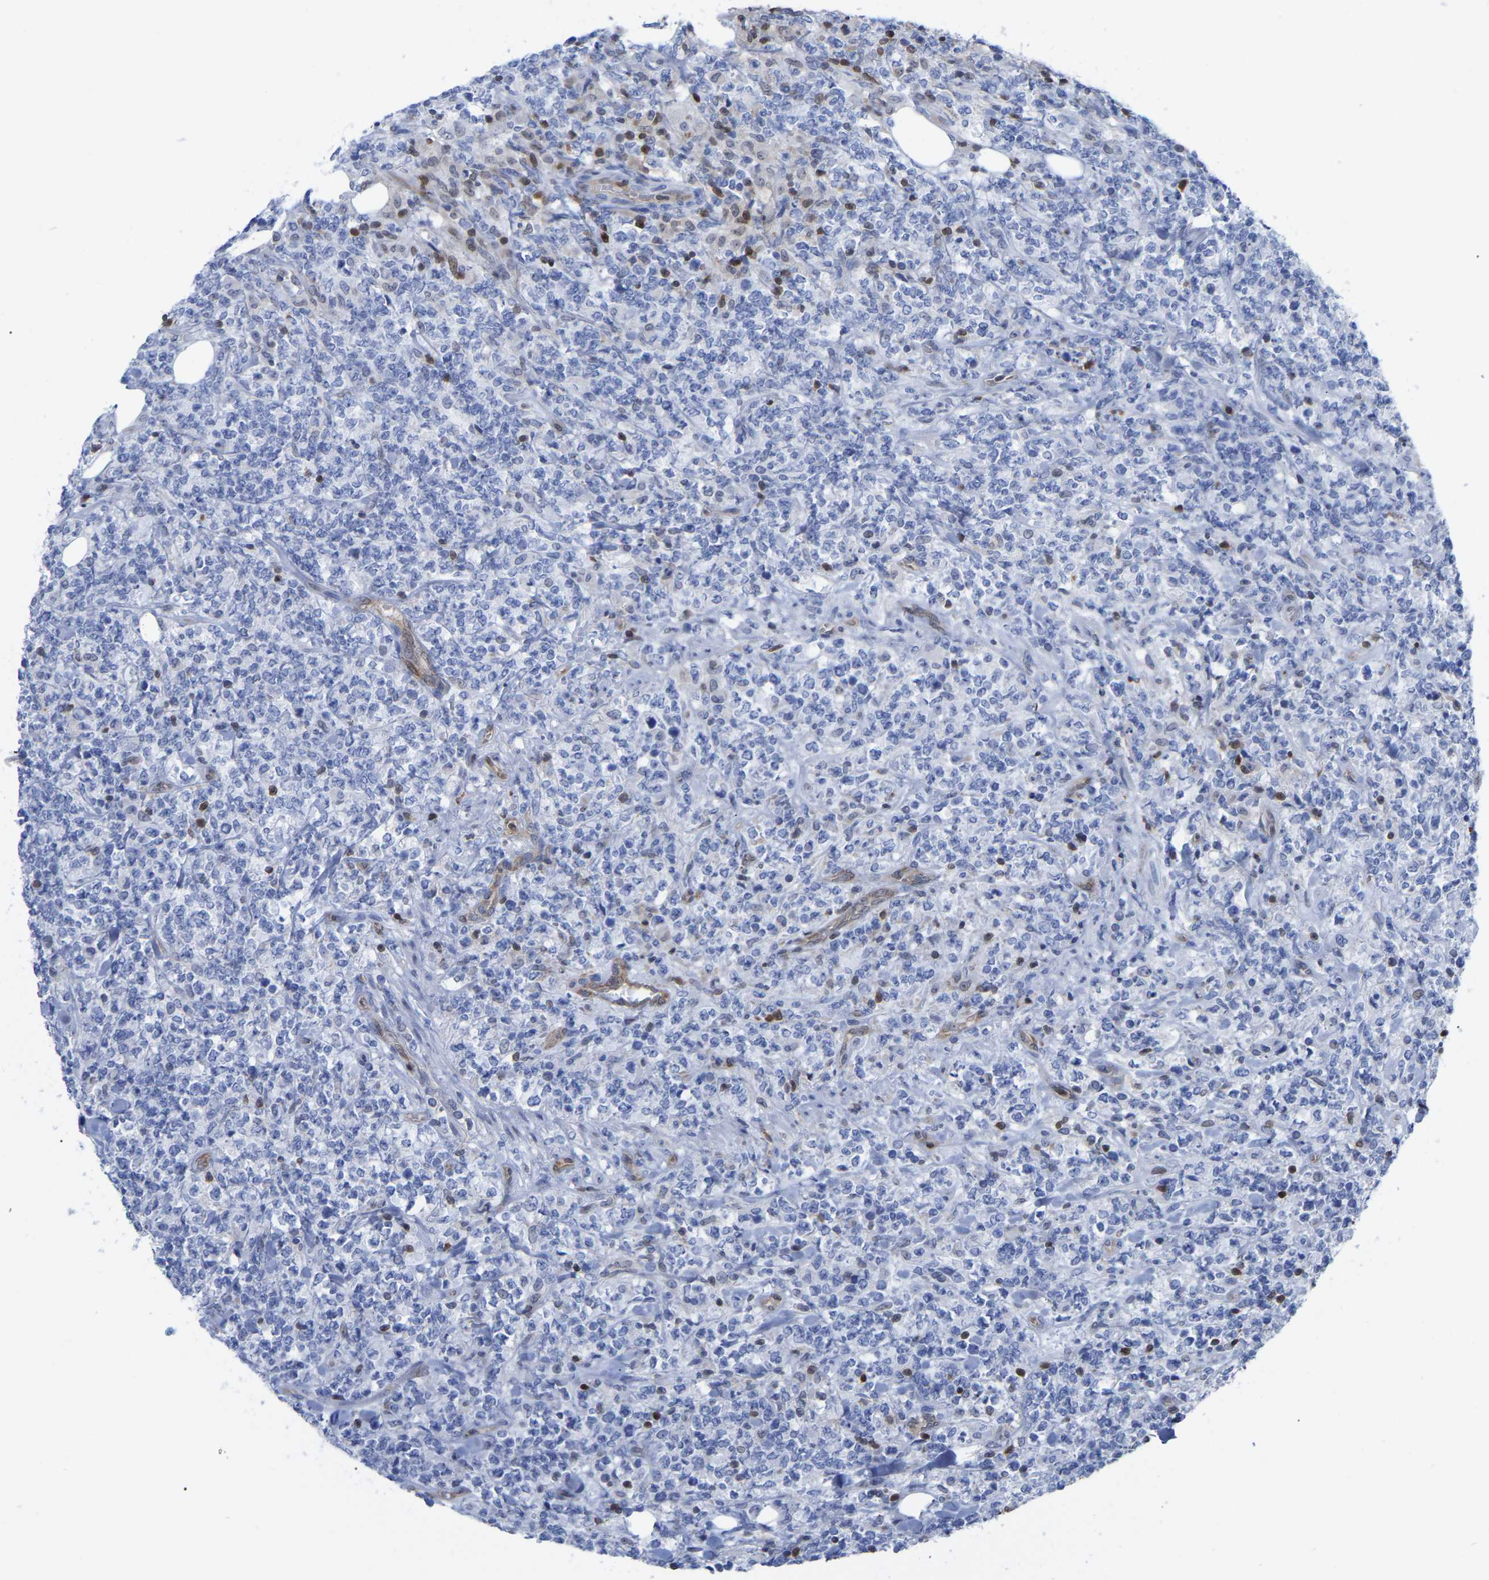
{"staining": {"intensity": "negative", "quantity": "none", "location": "none"}, "tissue": "lymphoma", "cell_type": "Tumor cells", "image_type": "cancer", "snomed": [{"axis": "morphology", "description": "Malignant lymphoma, non-Hodgkin's type, High grade"}, {"axis": "topography", "description": "Soft tissue"}], "caption": "Image shows no significant protein expression in tumor cells of lymphoma. The staining is performed using DAB (3,3'-diaminobenzidine) brown chromogen with nuclei counter-stained in using hematoxylin.", "gene": "GIMAP4", "patient": {"sex": "male", "age": 18}}